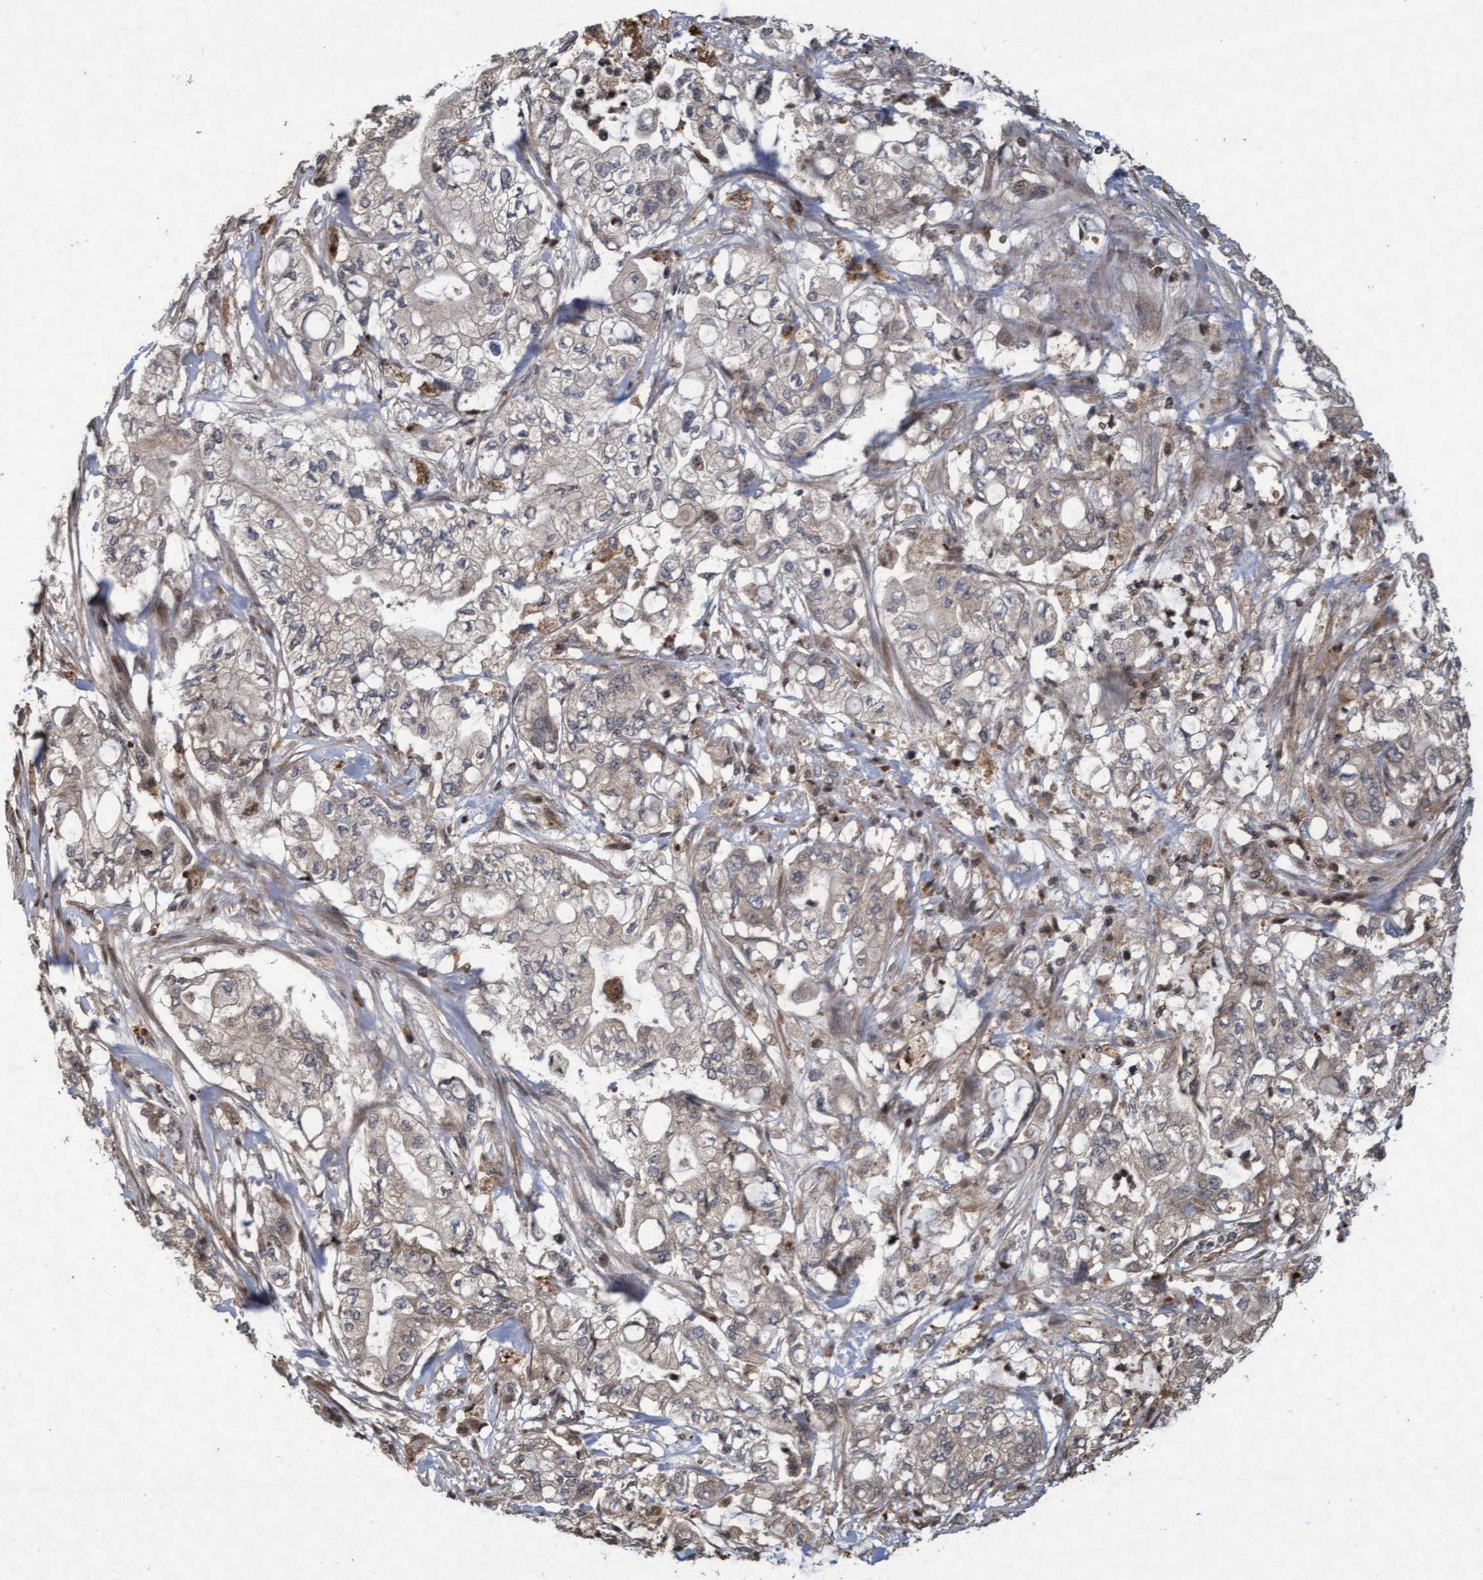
{"staining": {"intensity": "weak", "quantity": "25%-75%", "location": "cytoplasmic/membranous"}, "tissue": "pancreatic cancer", "cell_type": "Tumor cells", "image_type": "cancer", "snomed": [{"axis": "morphology", "description": "Adenocarcinoma, NOS"}, {"axis": "topography", "description": "Pancreas"}], "caption": "Pancreatic cancer was stained to show a protein in brown. There is low levels of weak cytoplasmic/membranous expression in approximately 25%-75% of tumor cells. (Stains: DAB in brown, nuclei in blue, Microscopy: brightfield microscopy at high magnification).", "gene": "KCNC2", "patient": {"sex": "male", "age": 79}}